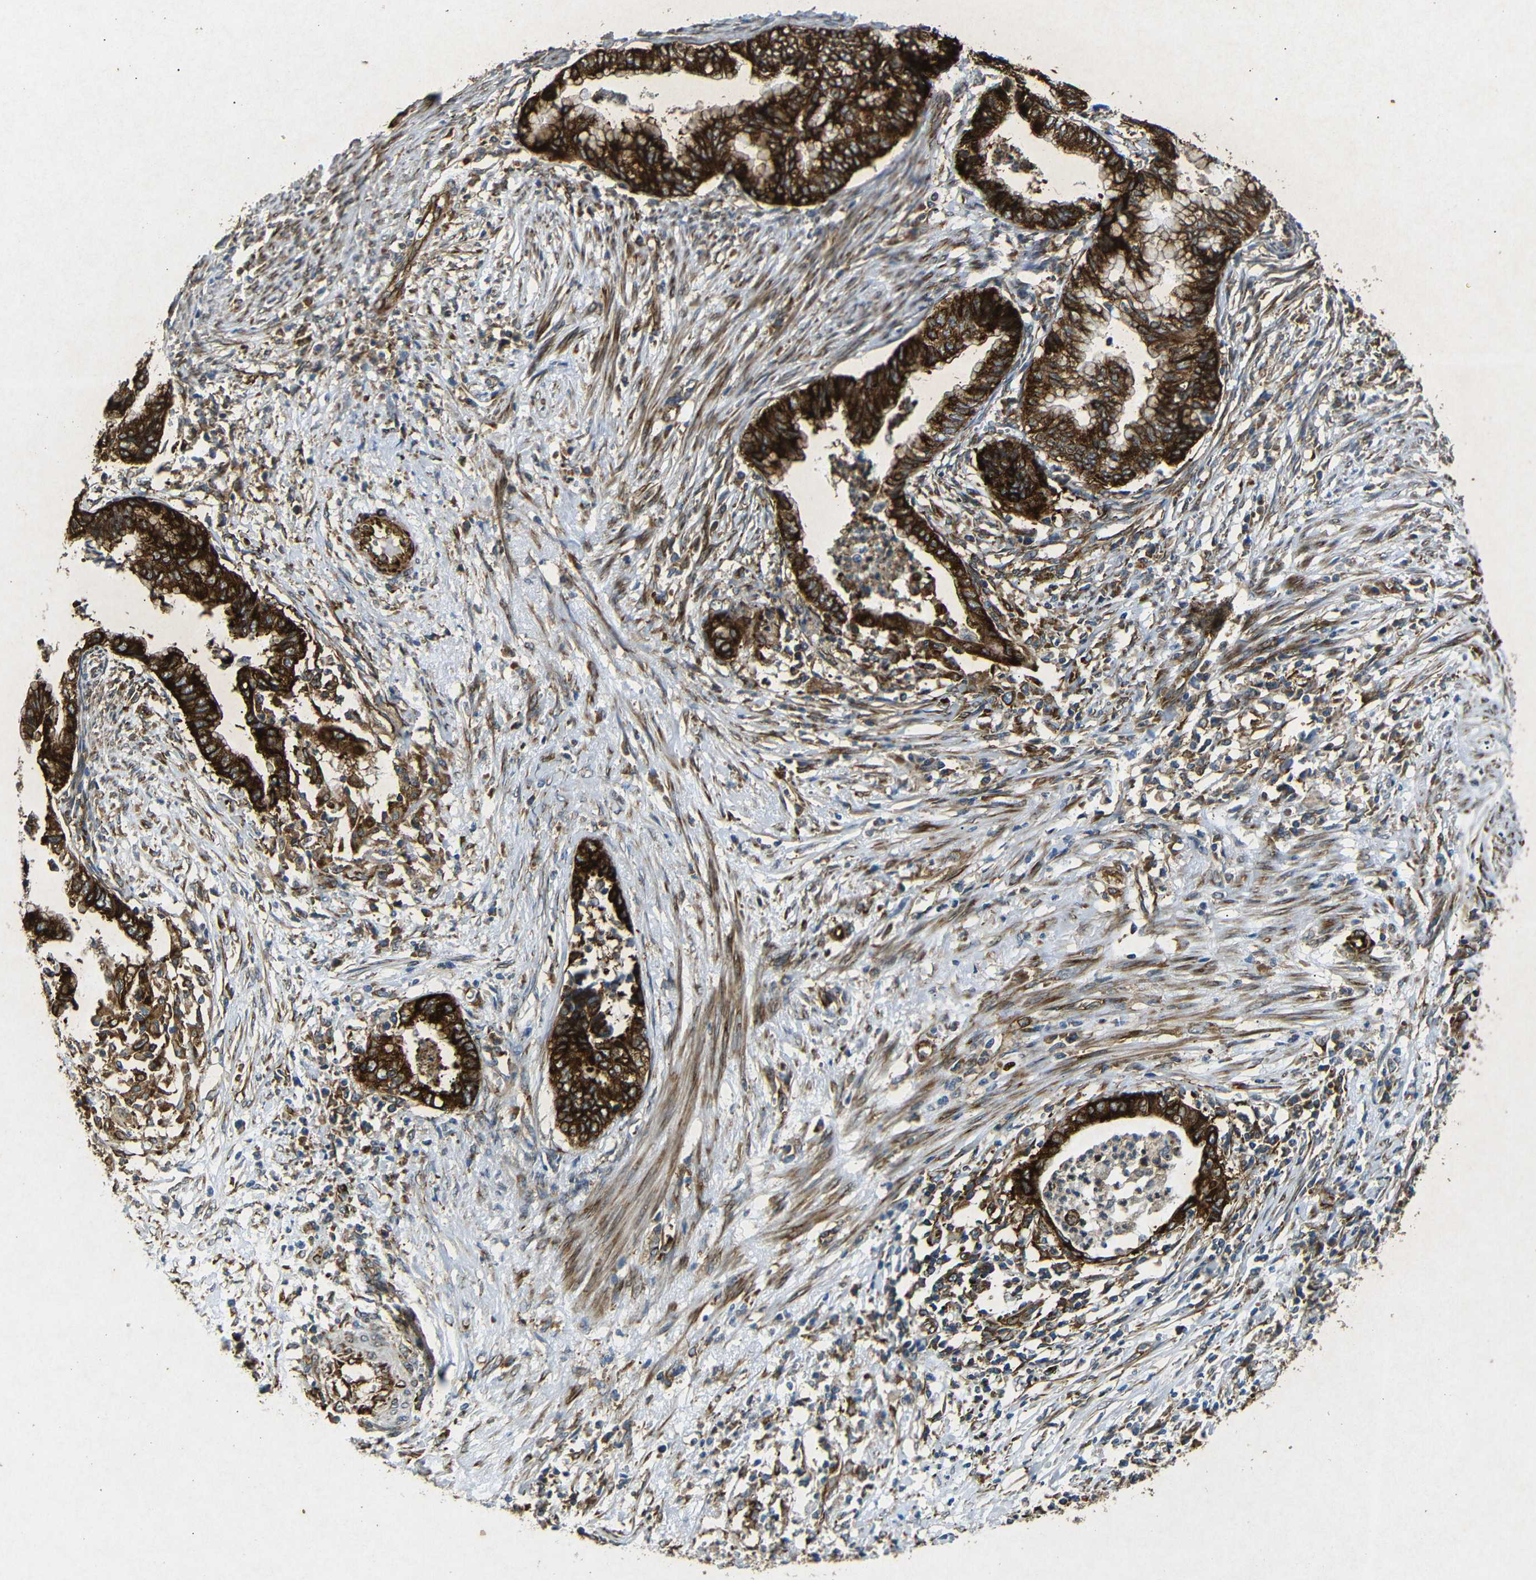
{"staining": {"intensity": "strong", "quantity": ">75%", "location": "cytoplasmic/membranous"}, "tissue": "endometrial cancer", "cell_type": "Tumor cells", "image_type": "cancer", "snomed": [{"axis": "morphology", "description": "Necrosis, NOS"}, {"axis": "morphology", "description": "Adenocarcinoma, NOS"}, {"axis": "topography", "description": "Endometrium"}], "caption": "Immunohistochemistry (IHC) micrograph of endometrial cancer stained for a protein (brown), which exhibits high levels of strong cytoplasmic/membranous positivity in approximately >75% of tumor cells.", "gene": "BTF3", "patient": {"sex": "female", "age": 79}}